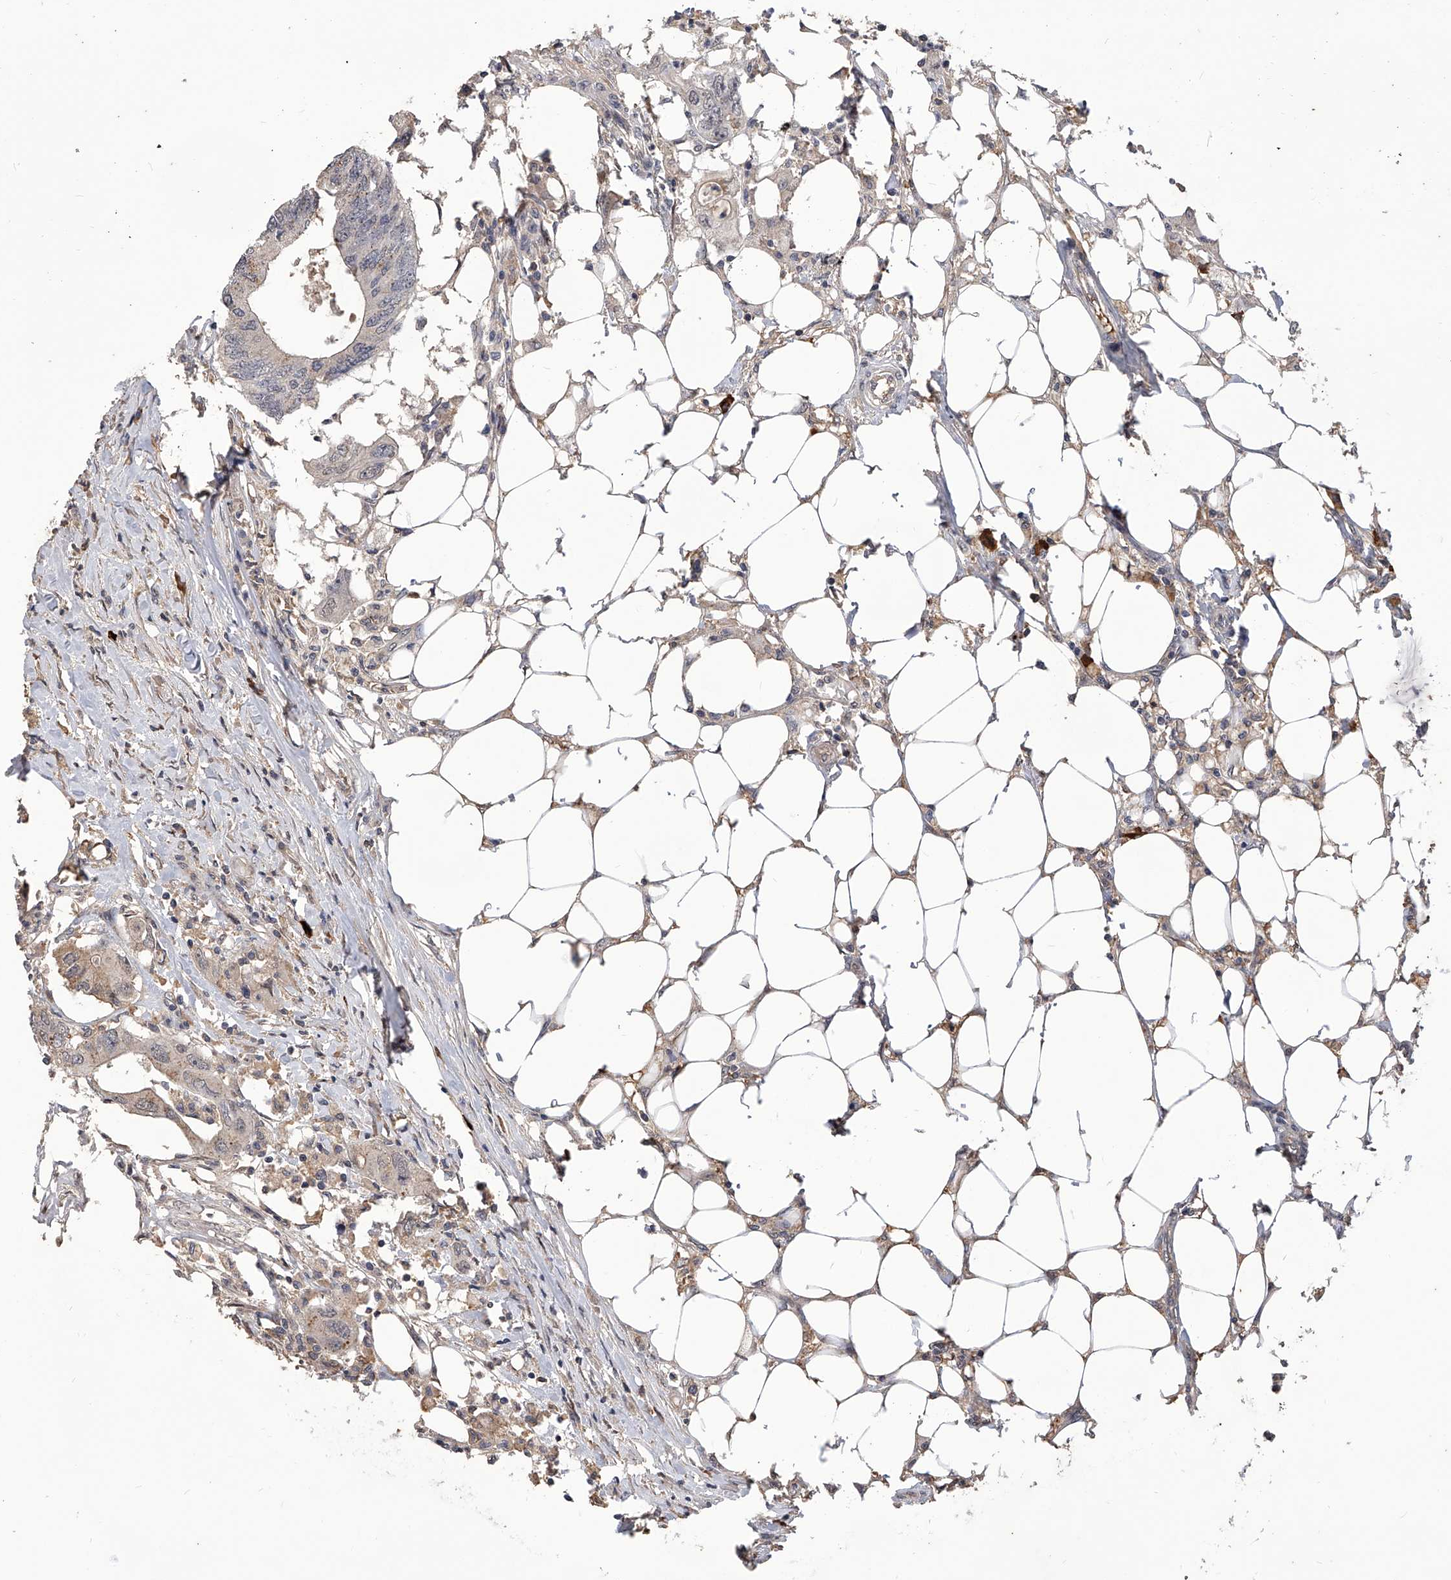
{"staining": {"intensity": "negative", "quantity": "none", "location": "none"}, "tissue": "colorectal cancer", "cell_type": "Tumor cells", "image_type": "cancer", "snomed": [{"axis": "morphology", "description": "Adenocarcinoma, NOS"}, {"axis": "topography", "description": "Colon"}], "caption": "Human colorectal cancer stained for a protein using IHC demonstrates no expression in tumor cells.", "gene": "CFAP410", "patient": {"sex": "male", "age": 71}}